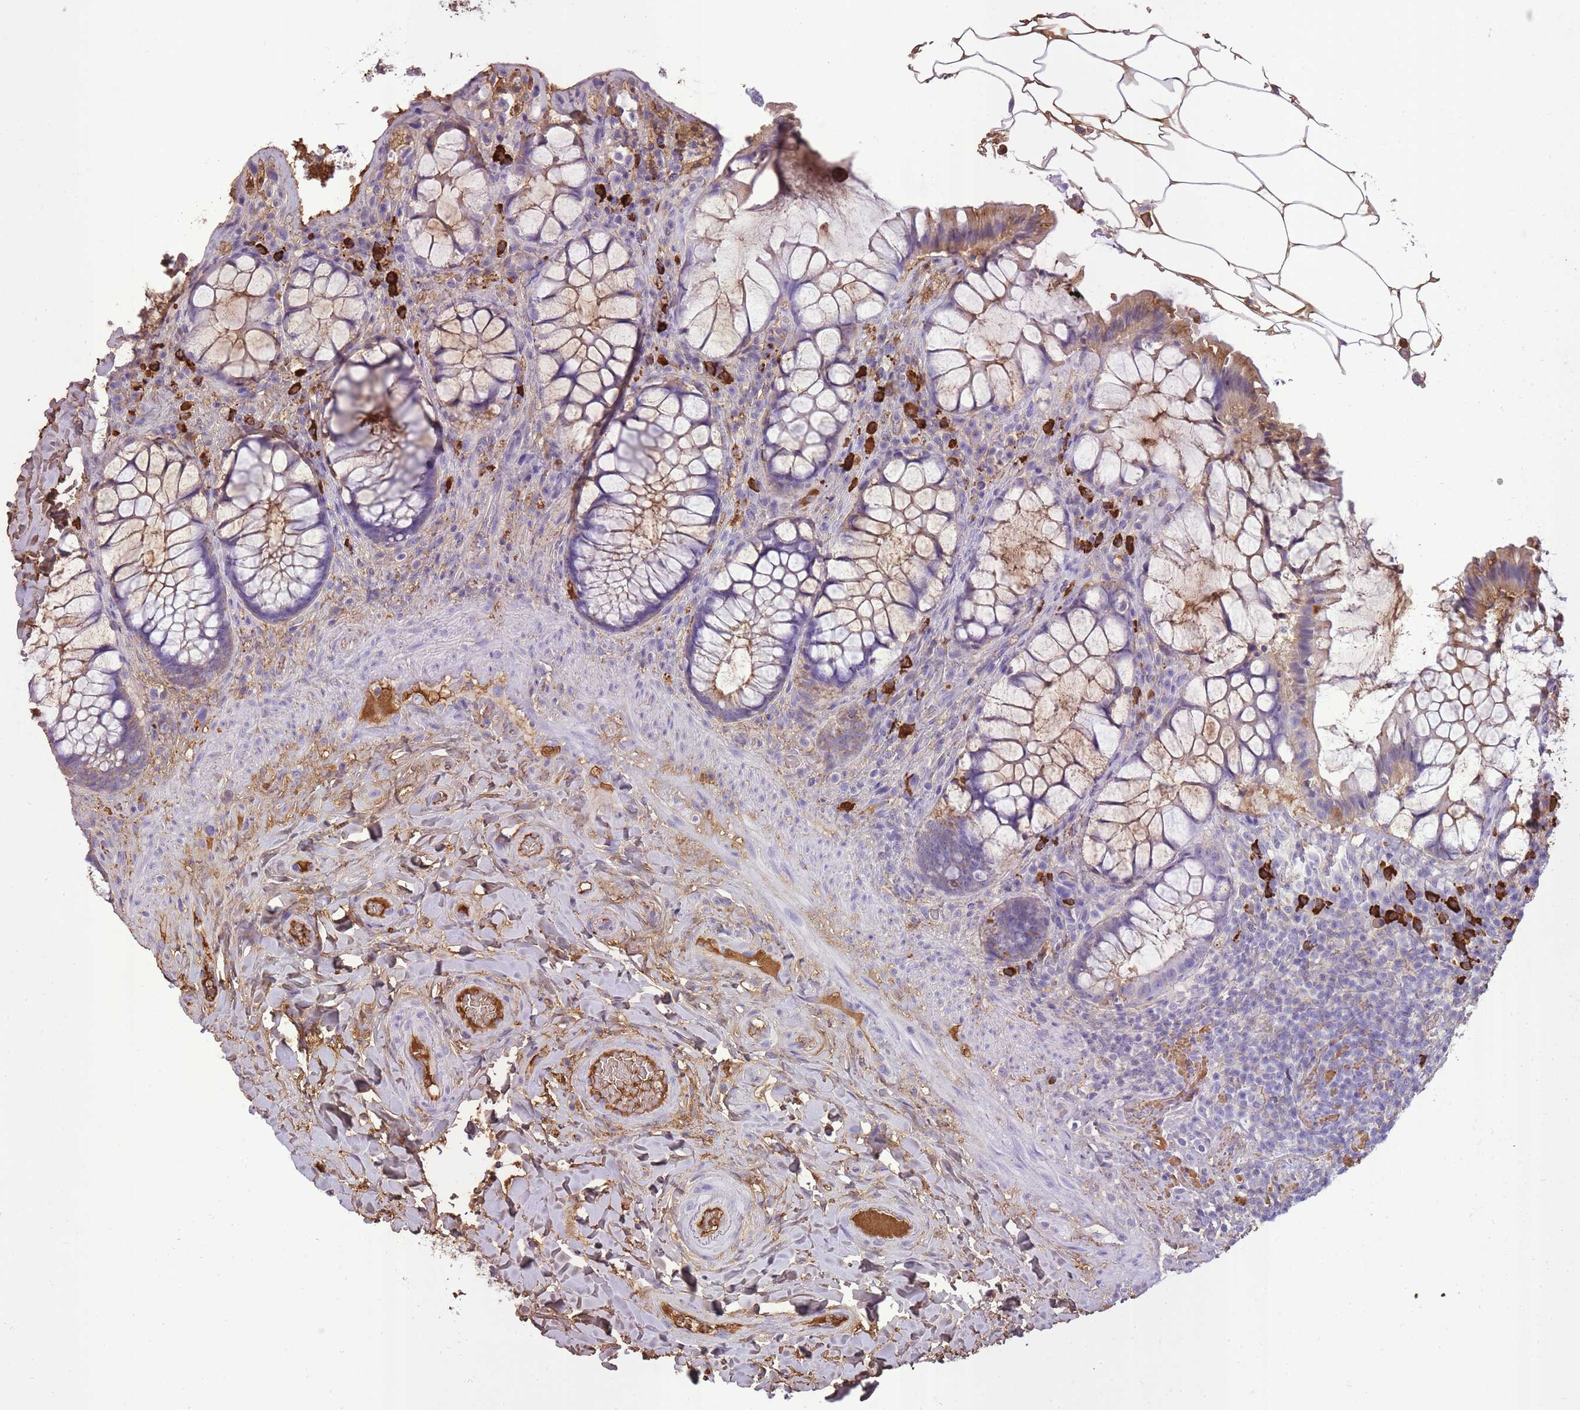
{"staining": {"intensity": "moderate", "quantity": "25%-75%", "location": "cytoplasmic/membranous"}, "tissue": "rectum", "cell_type": "Glandular cells", "image_type": "normal", "snomed": [{"axis": "morphology", "description": "Normal tissue, NOS"}, {"axis": "topography", "description": "Rectum"}], "caption": "High-magnification brightfield microscopy of unremarkable rectum stained with DAB (3,3'-diaminobenzidine) (brown) and counterstained with hematoxylin (blue). glandular cells exhibit moderate cytoplasmic/membranous positivity is identified in approximately25%-75% of cells. The protein is shown in brown color, while the nuclei are stained blue.", "gene": "IGKV1", "patient": {"sex": "female", "age": 58}}